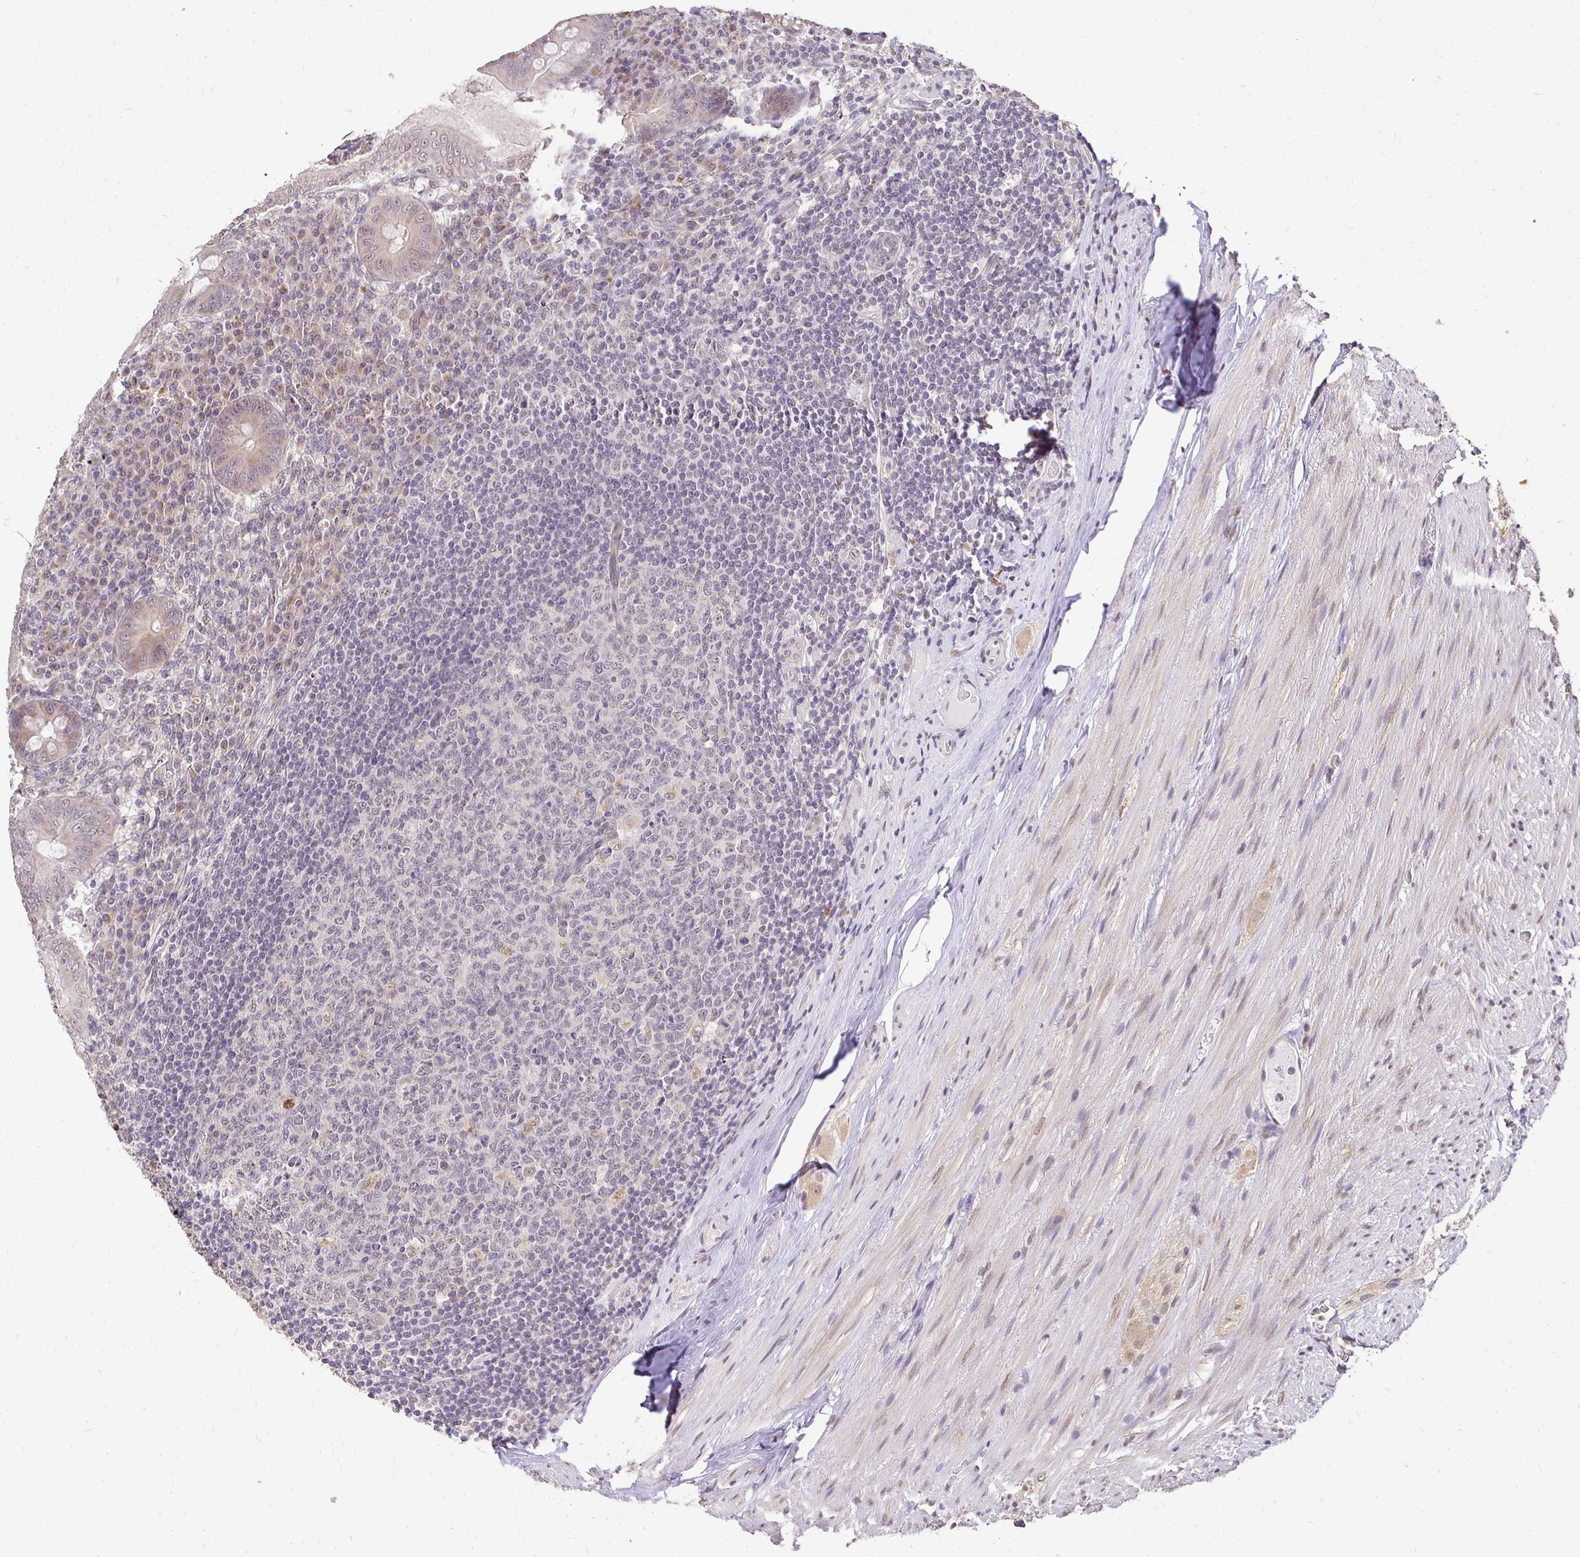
{"staining": {"intensity": "moderate", "quantity": "<25%", "location": "cytoplasmic/membranous,nuclear"}, "tissue": "appendix", "cell_type": "Glandular cells", "image_type": "normal", "snomed": [{"axis": "morphology", "description": "Normal tissue, NOS"}, {"axis": "topography", "description": "Appendix"}], "caption": "IHC of benign human appendix displays low levels of moderate cytoplasmic/membranous,nuclear positivity in approximately <25% of glandular cells.", "gene": "RHEBL1", "patient": {"sex": "male", "age": 71}}